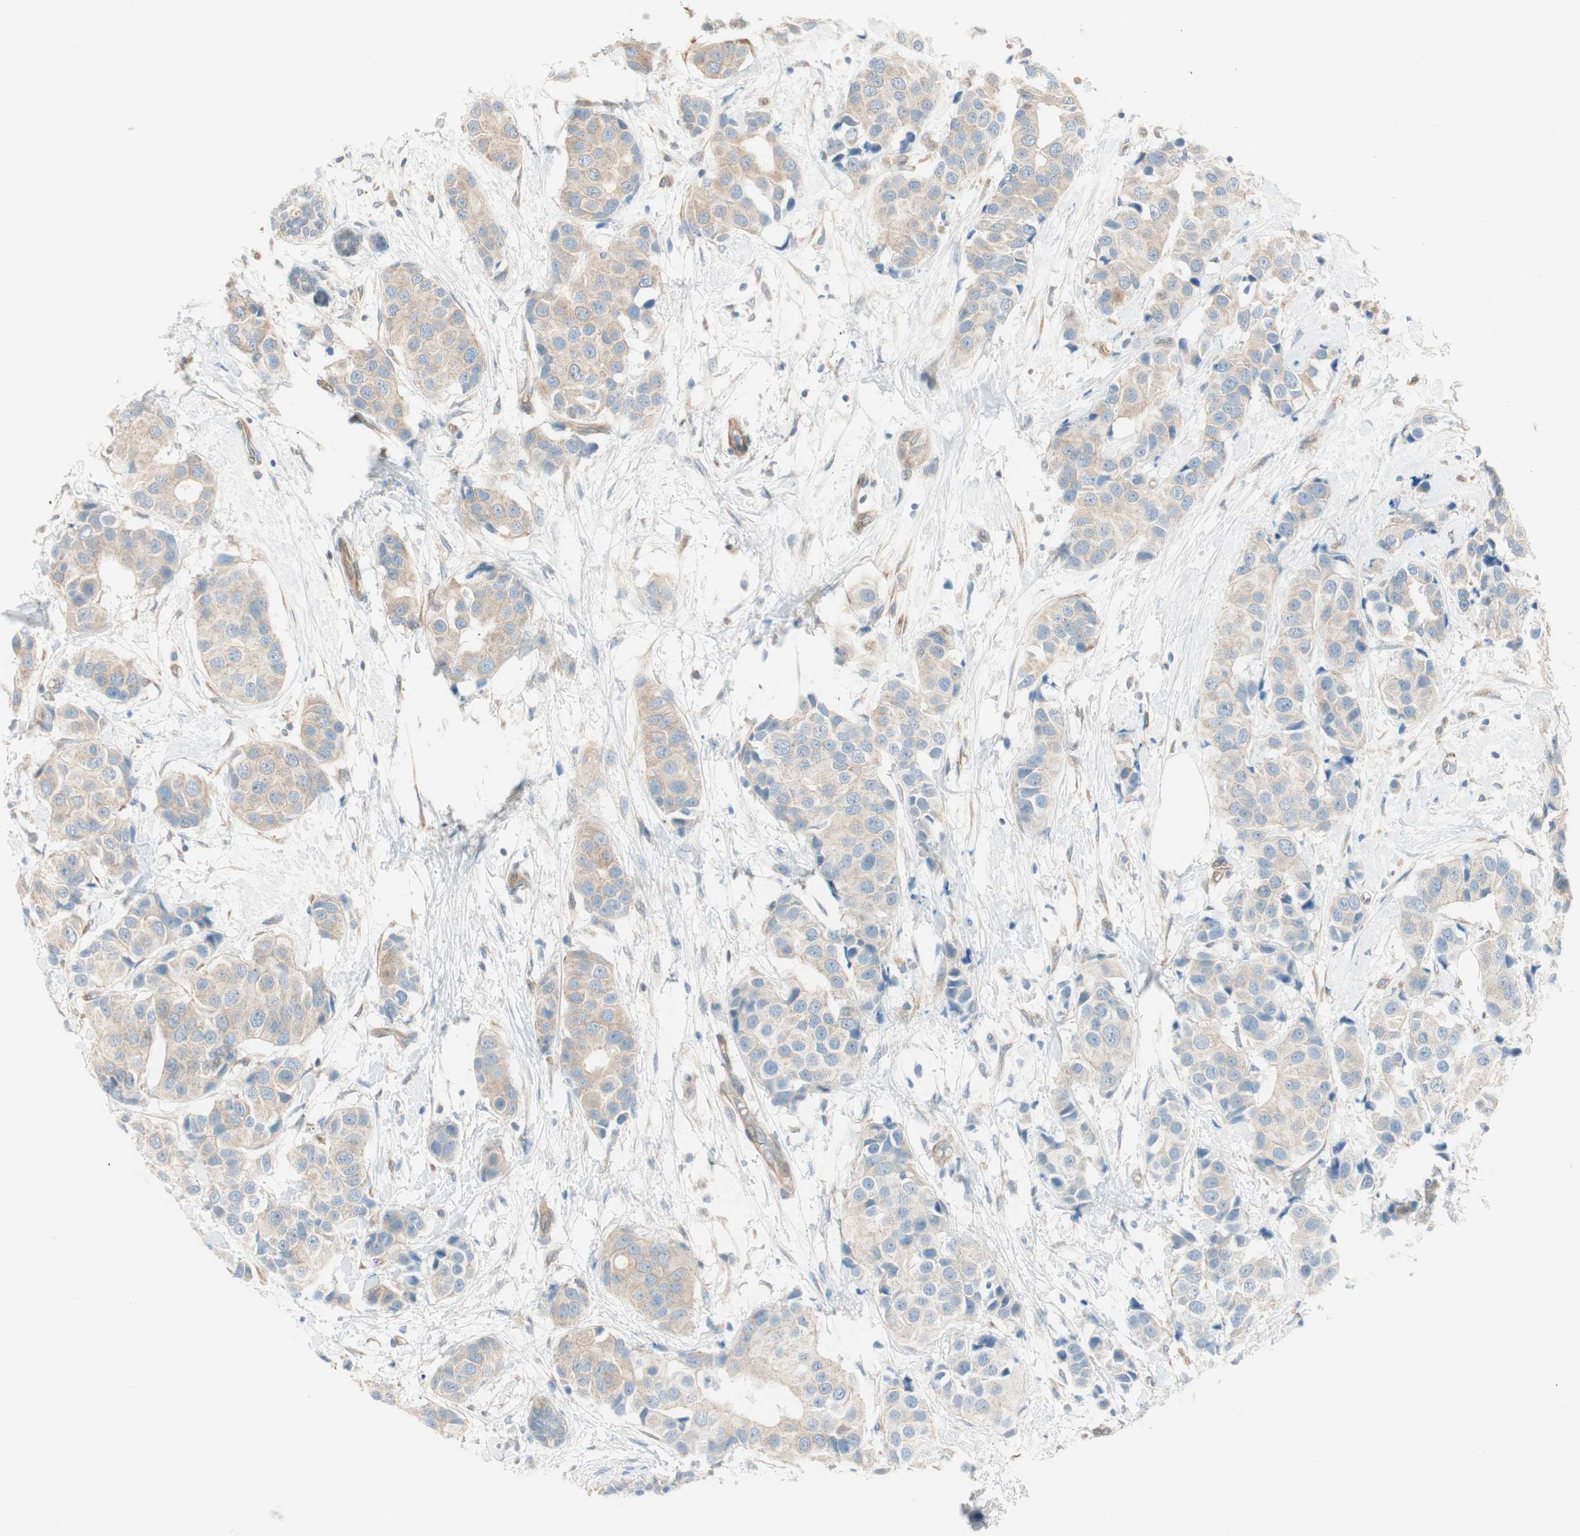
{"staining": {"intensity": "weak", "quantity": ">75%", "location": "cytoplasmic/membranous"}, "tissue": "breast cancer", "cell_type": "Tumor cells", "image_type": "cancer", "snomed": [{"axis": "morphology", "description": "Normal tissue, NOS"}, {"axis": "morphology", "description": "Duct carcinoma"}, {"axis": "topography", "description": "Breast"}], "caption": "The micrograph reveals a brown stain indicating the presence of a protein in the cytoplasmic/membranous of tumor cells in breast cancer (infiltrating ductal carcinoma).", "gene": "CDK3", "patient": {"sex": "female", "age": 39}}